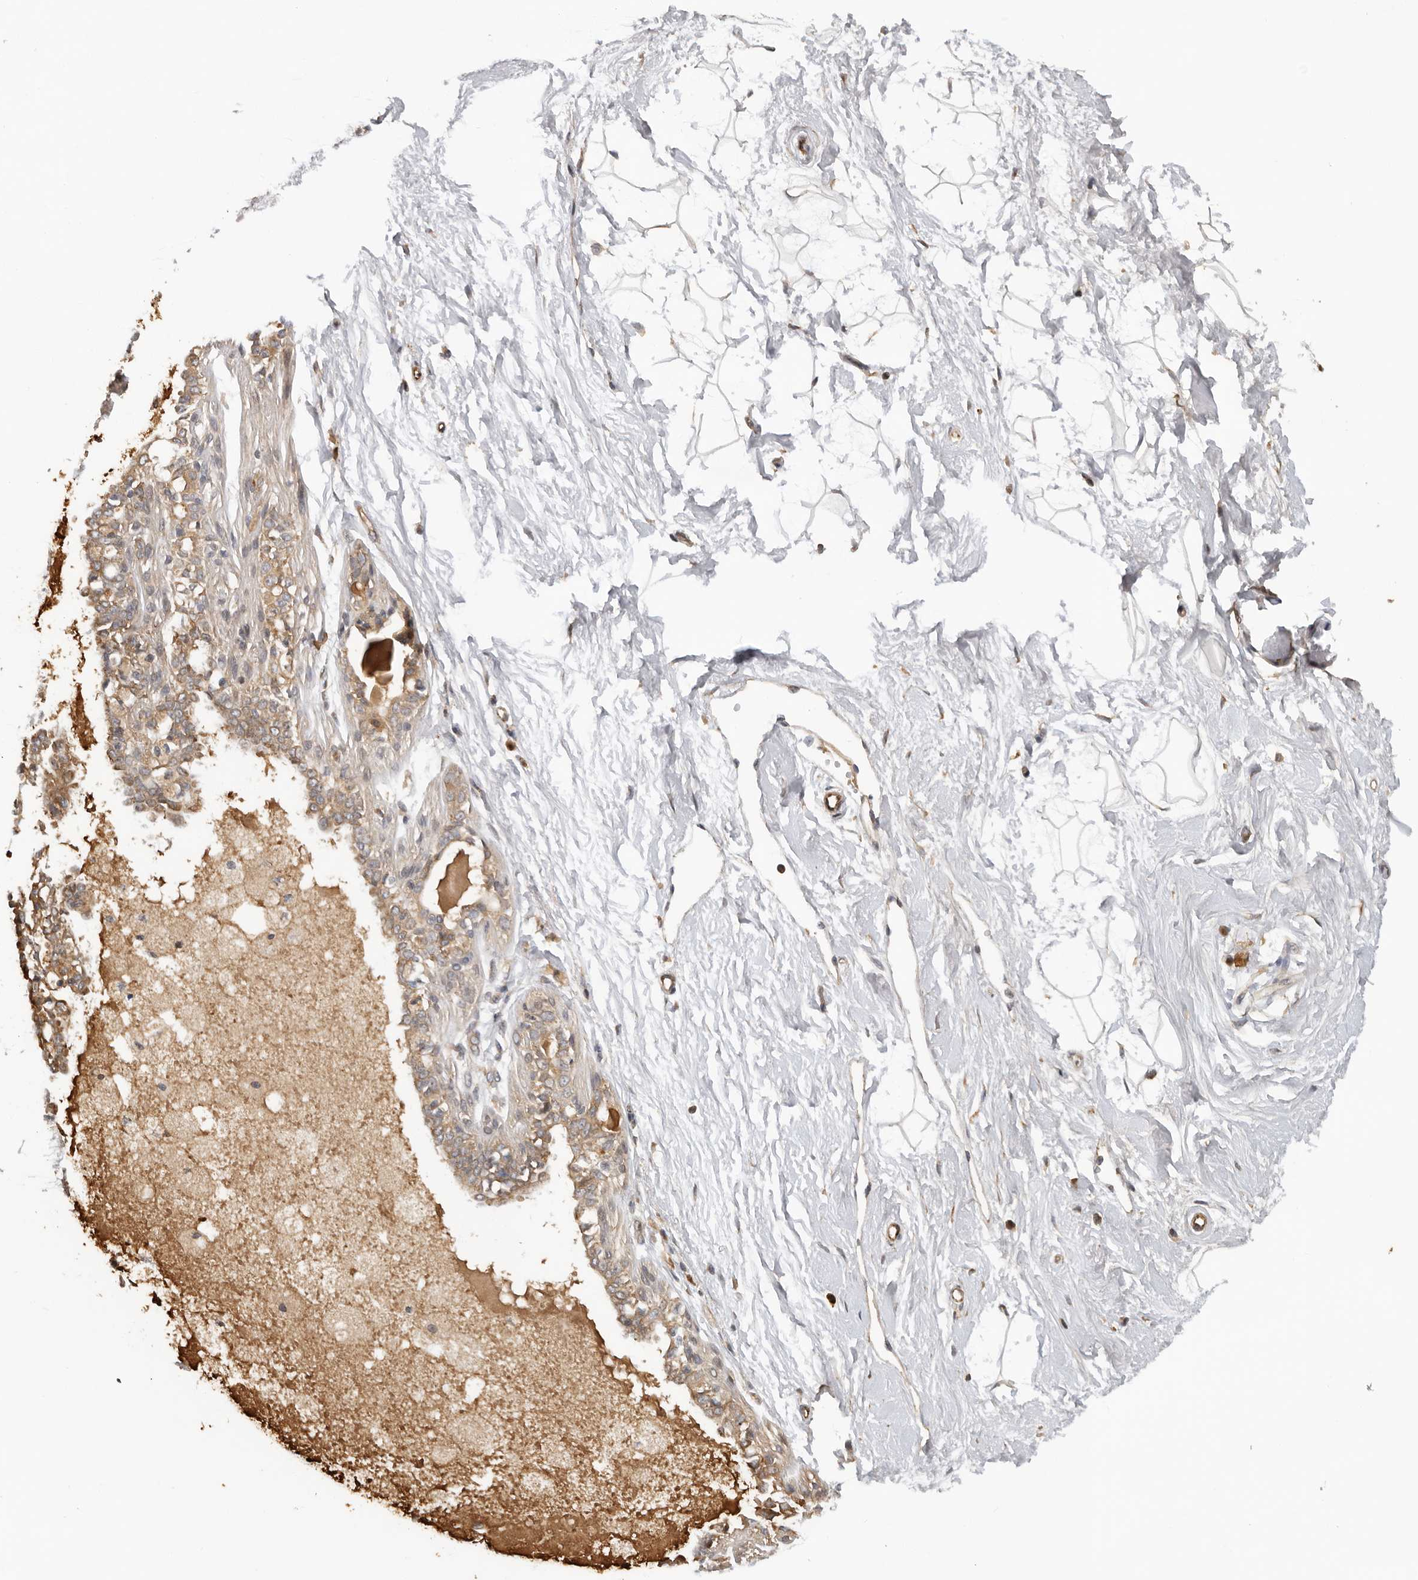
{"staining": {"intensity": "negative", "quantity": "none", "location": "none"}, "tissue": "breast", "cell_type": "Adipocytes", "image_type": "normal", "snomed": [{"axis": "morphology", "description": "Normal tissue, NOS"}, {"axis": "topography", "description": "Breast"}], "caption": "A histopathology image of human breast is negative for staining in adipocytes. (Stains: DAB IHC with hematoxylin counter stain, Microscopy: brightfield microscopy at high magnification).", "gene": "RNF157", "patient": {"sex": "female", "age": 45}}